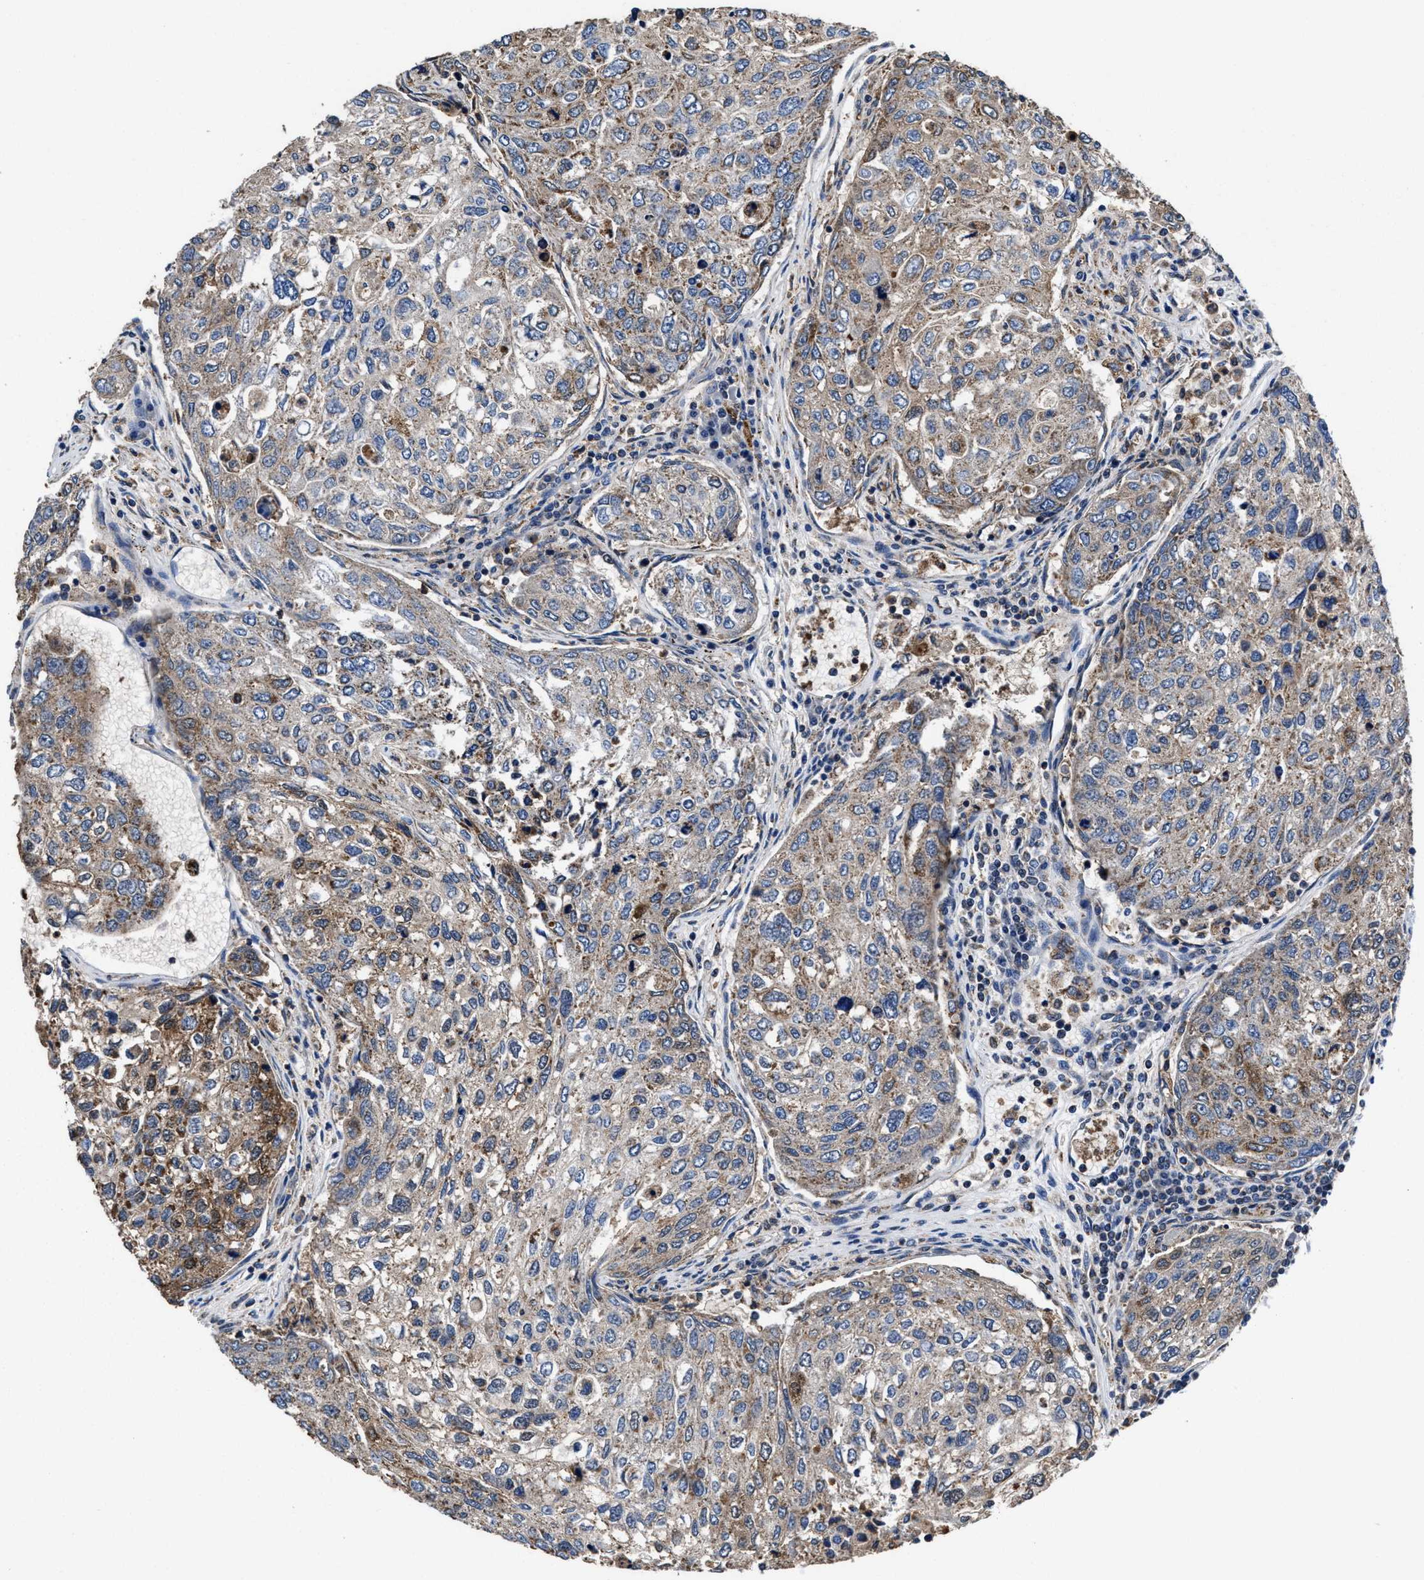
{"staining": {"intensity": "weak", "quantity": ">75%", "location": "cytoplasmic/membranous"}, "tissue": "urothelial cancer", "cell_type": "Tumor cells", "image_type": "cancer", "snomed": [{"axis": "morphology", "description": "Urothelial carcinoma, High grade"}, {"axis": "topography", "description": "Lymph node"}, {"axis": "topography", "description": "Urinary bladder"}], "caption": "An image of human urothelial cancer stained for a protein exhibits weak cytoplasmic/membranous brown staining in tumor cells.", "gene": "ACLY", "patient": {"sex": "male", "age": 51}}